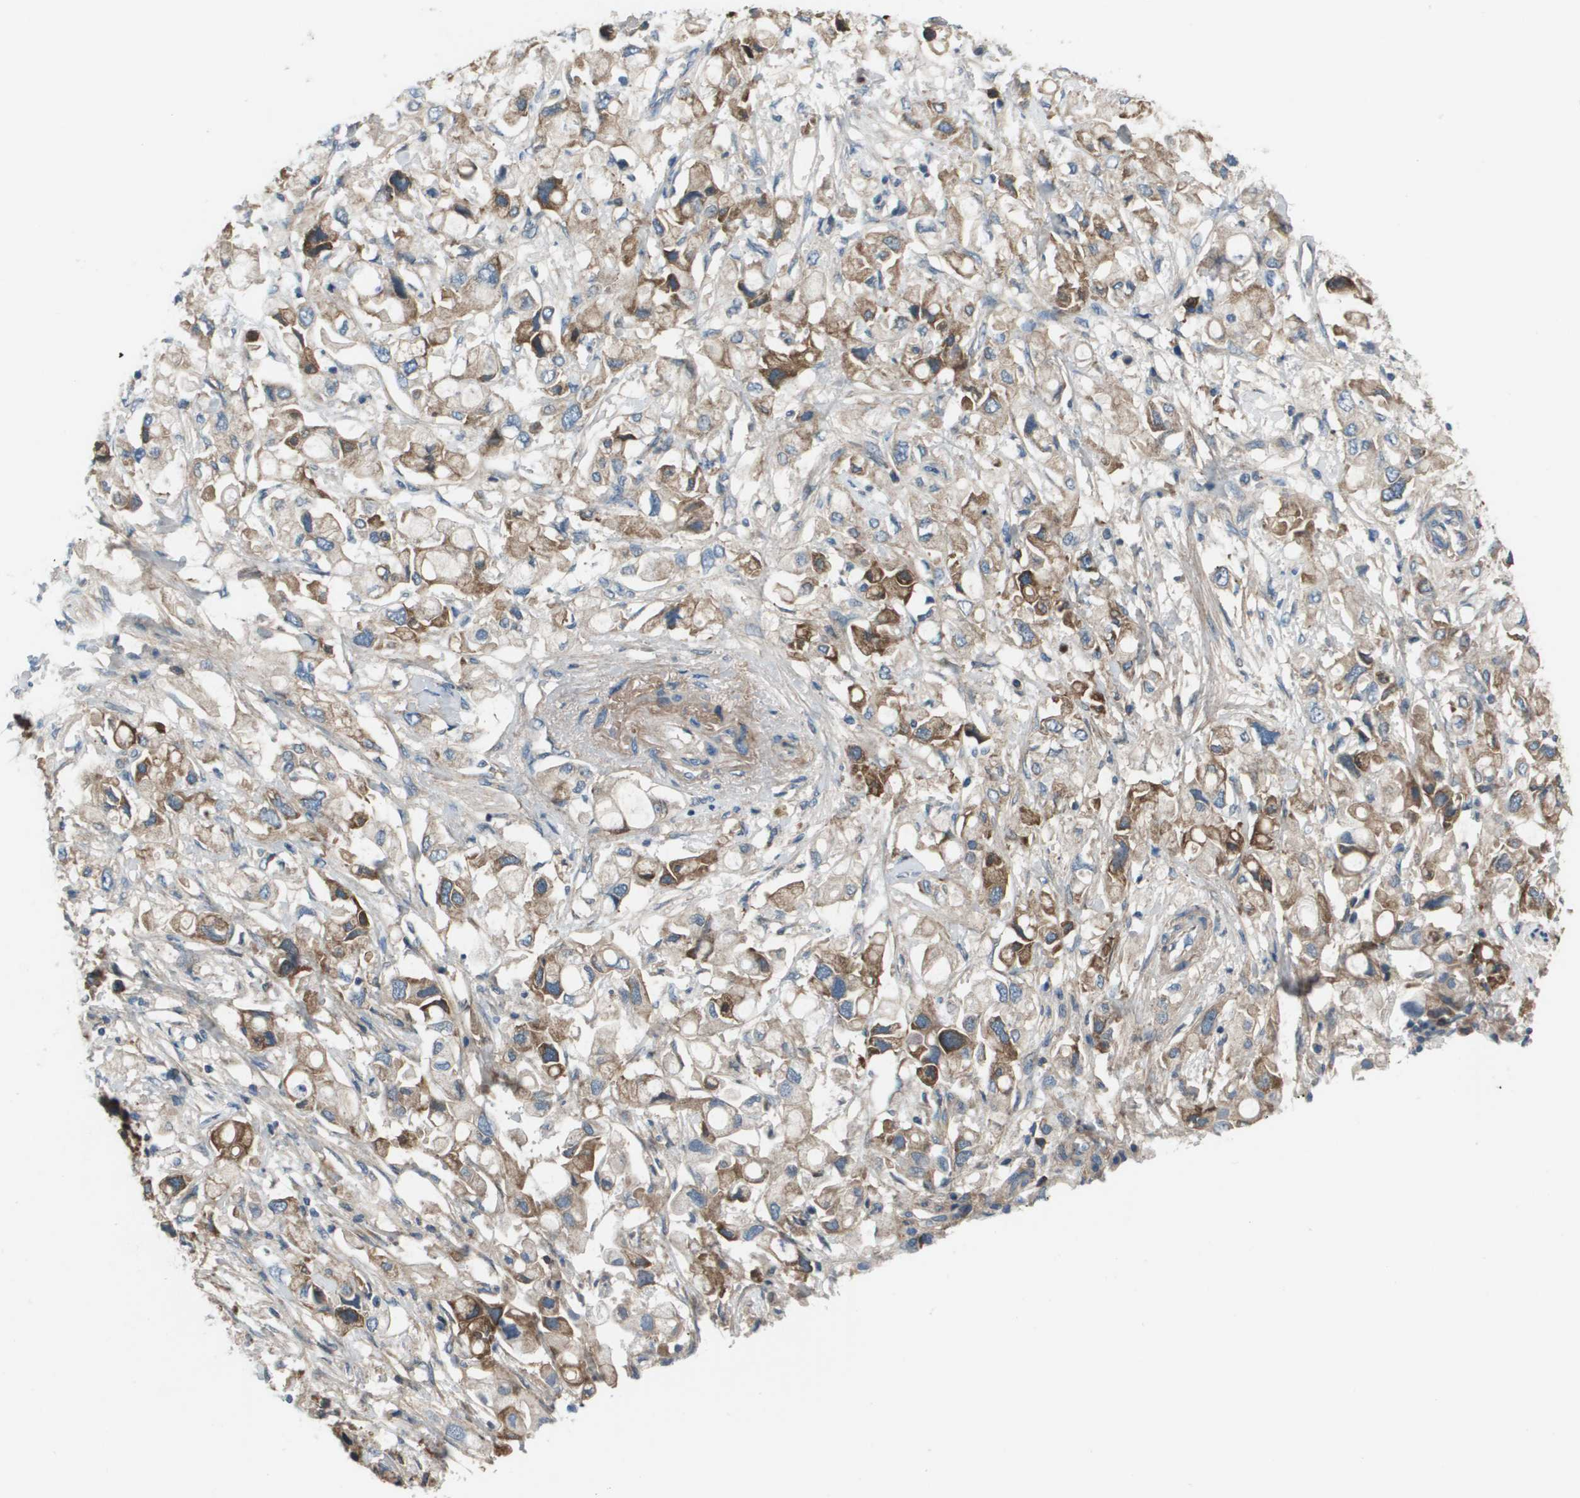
{"staining": {"intensity": "moderate", "quantity": "25%-75%", "location": "cytoplasmic/membranous"}, "tissue": "pancreatic cancer", "cell_type": "Tumor cells", "image_type": "cancer", "snomed": [{"axis": "morphology", "description": "Adenocarcinoma, NOS"}, {"axis": "topography", "description": "Pancreas"}], "caption": "Immunohistochemical staining of human pancreatic adenocarcinoma reveals medium levels of moderate cytoplasmic/membranous protein expression in approximately 25%-75% of tumor cells.", "gene": "PCOLCE", "patient": {"sex": "female", "age": 56}}